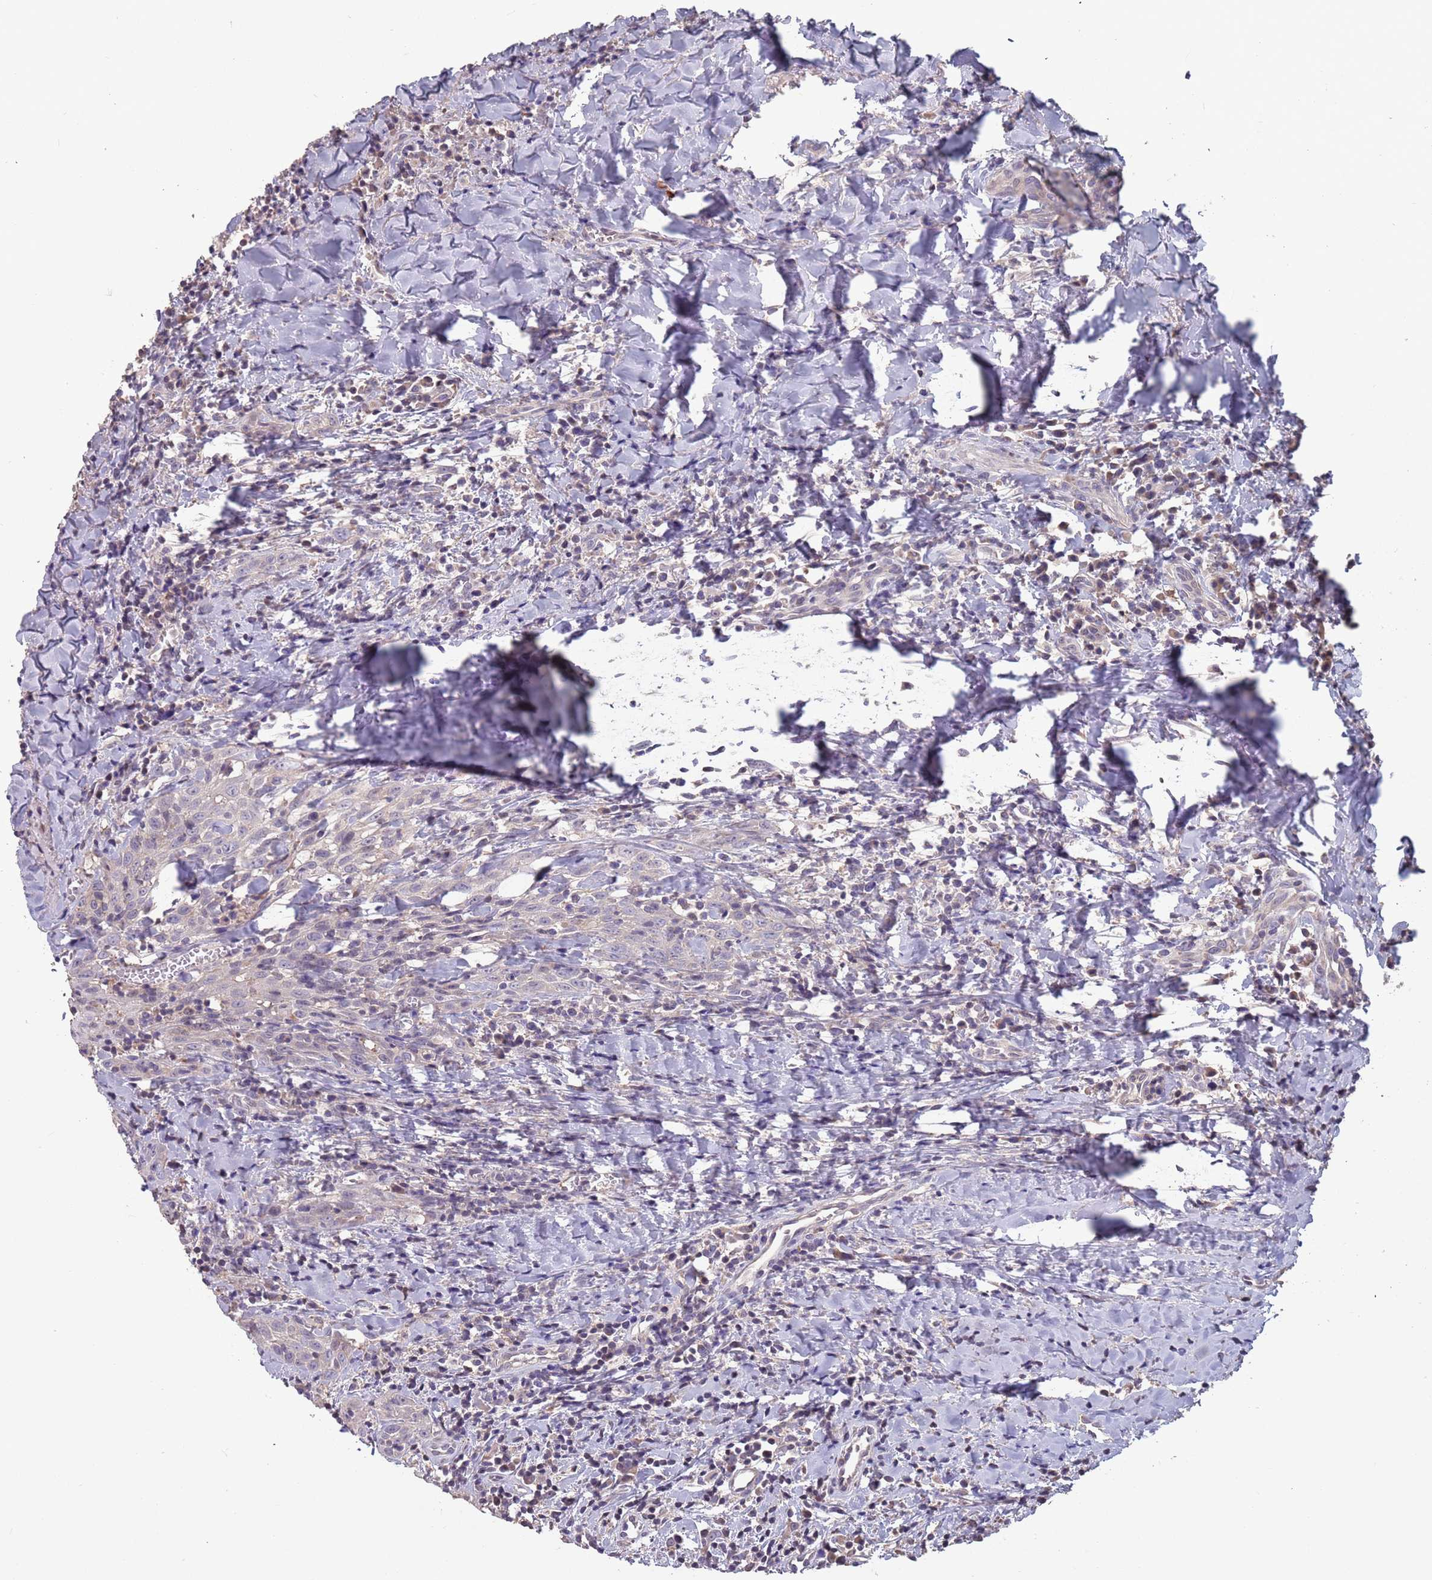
{"staining": {"intensity": "negative", "quantity": "none", "location": "none"}, "tissue": "head and neck cancer", "cell_type": "Tumor cells", "image_type": "cancer", "snomed": [{"axis": "morphology", "description": "Squamous cell carcinoma, NOS"}, {"axis": "topography", "description": "Head-Neck"}], "caption": "Immunohistochemistry (IHC) histopathology image of head and neck squamous cell carcinoma stained for a protein (brown), which demonstrates no positivity in tumor cells.", "gene": "MBD3L1", "patient": {"sex": "female", "age": 70}}